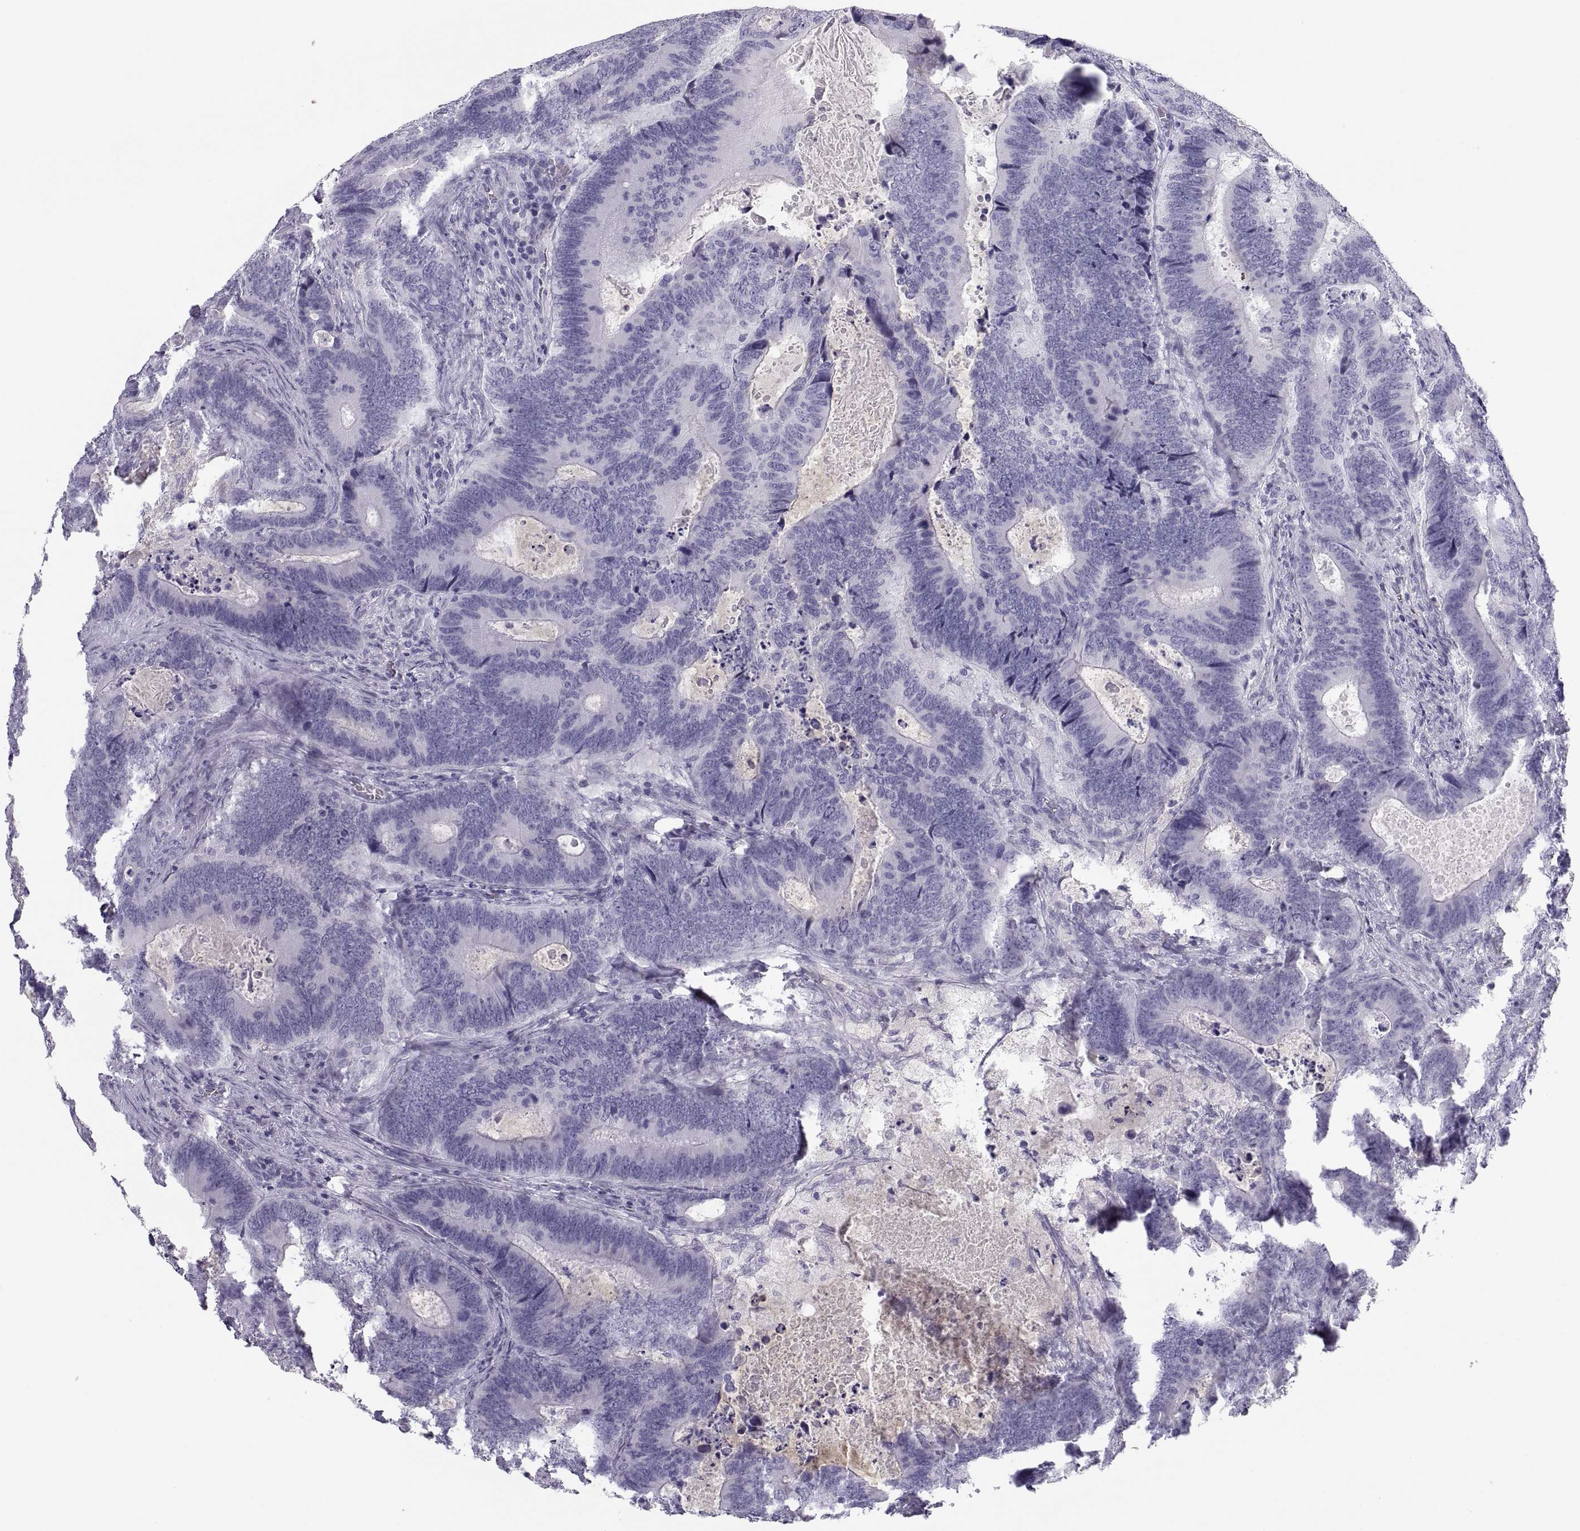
{"staining": {"intensity": "negative", "quantity": "none", "location": "none"}, "tissue": "colorectal cancer", "cell_type": "Tumor cells", "image_type": "cancer", "snomed": [{"axis": "morphology", "description": "Adenocarcinoma, NOS"}, {"axis": "topography", "description": "Colon"}], "caption": "Tumor cells are negative for protein expression in human colorectal cancer.", "gene": "MAGEB2", "patient": {"sex": "female", "age": 82}}